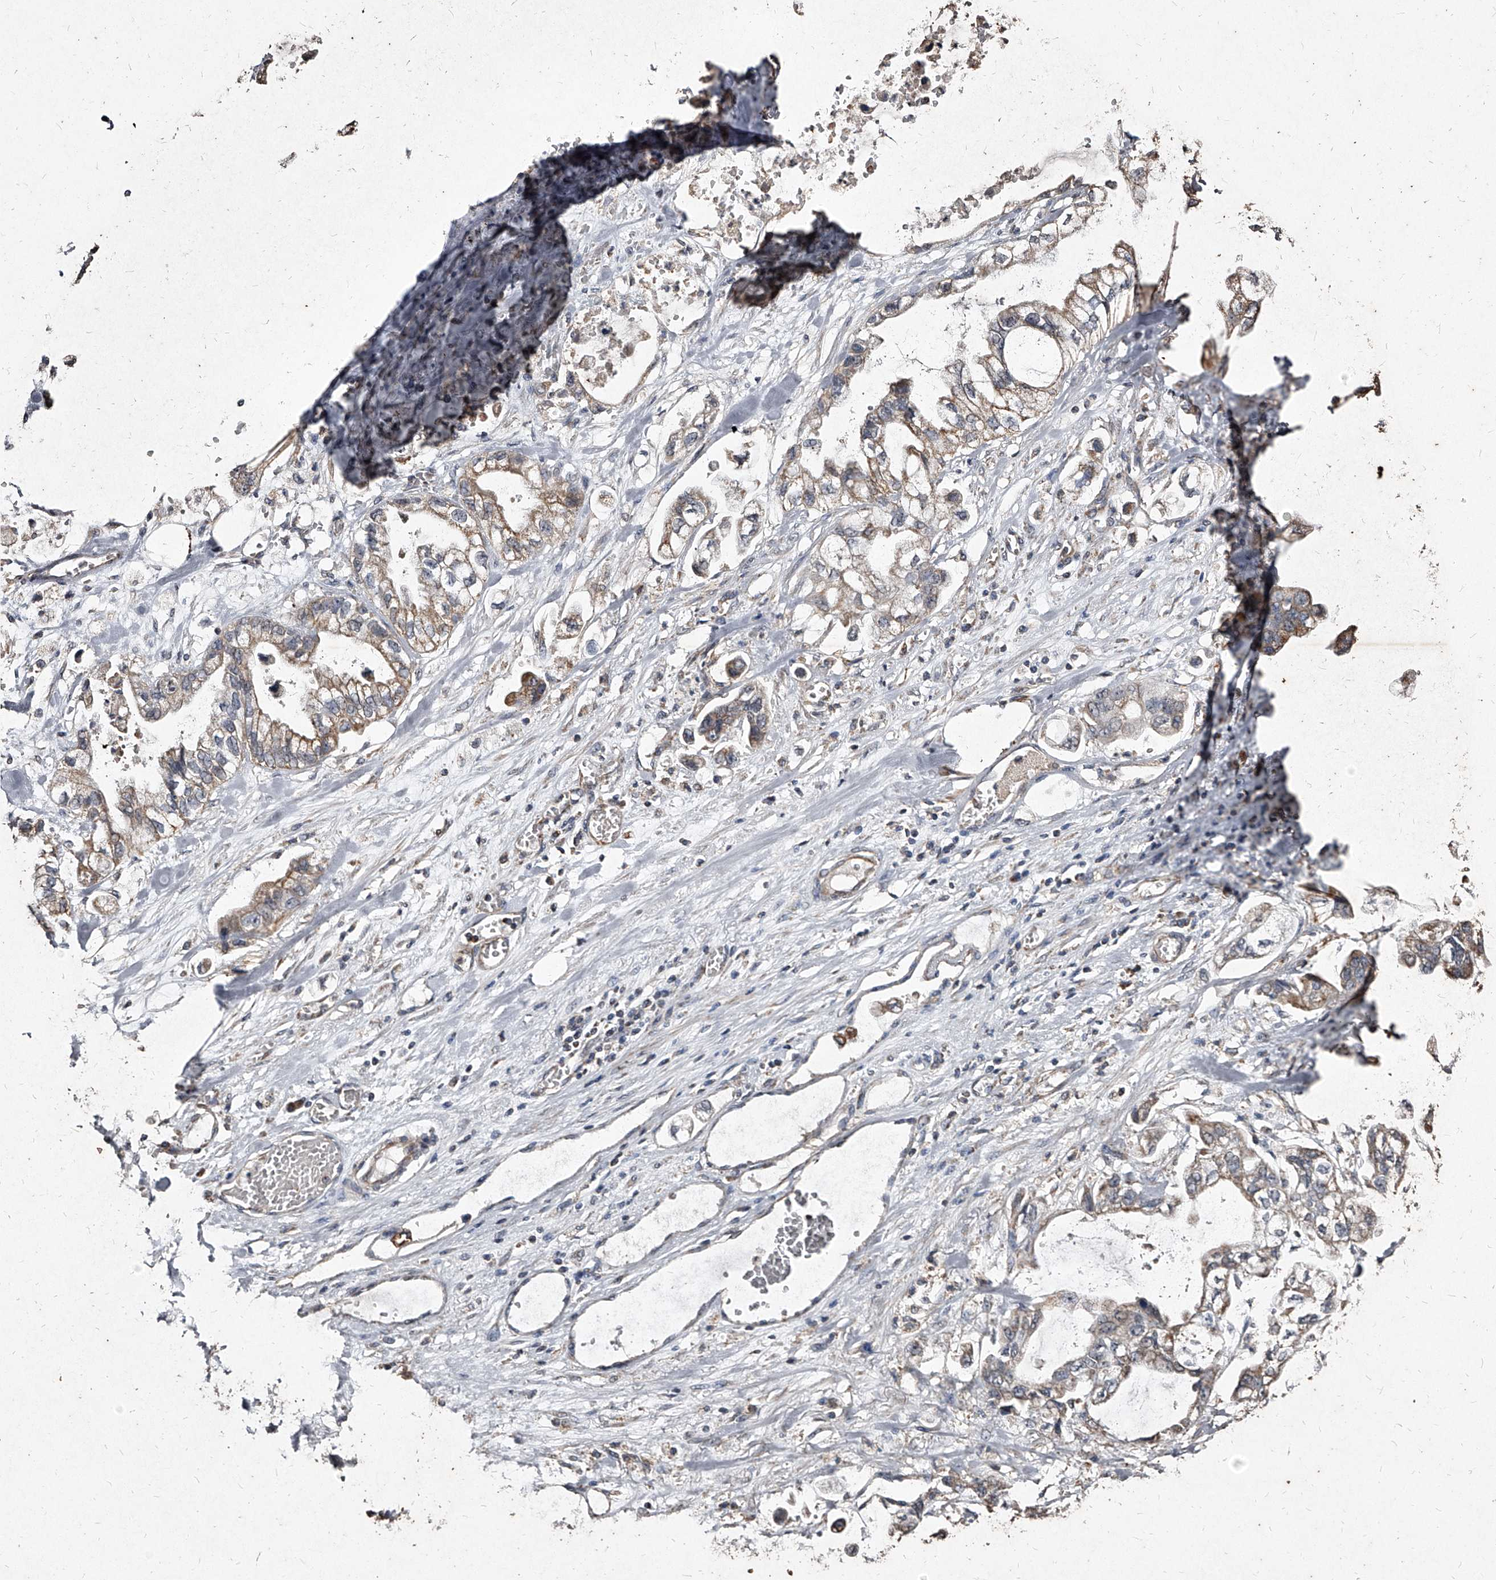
{"staining": {"intensity": "weak", "quantity": ">75%", "location": "cytoplasmic/membranous"}, "tissue": "stomach cancer", "cell_type": "Tumor cells", "image_type": "cancer", "snomed": [{"axis": "morphology", "description": "Normal tissue, NOS"}, {"axis": "morphology", "description": "Adenocarcinoma, NOS"}, {"axis": "topography", "description": "Stomach"}], "caption": "Weak cytoplasmic/membranous protein staining is identified in approximately >75% of tumor cells in stomach adenocarcinoma.", "gene": "GPR183", "patient": {"sex": "male", "age": 62}}